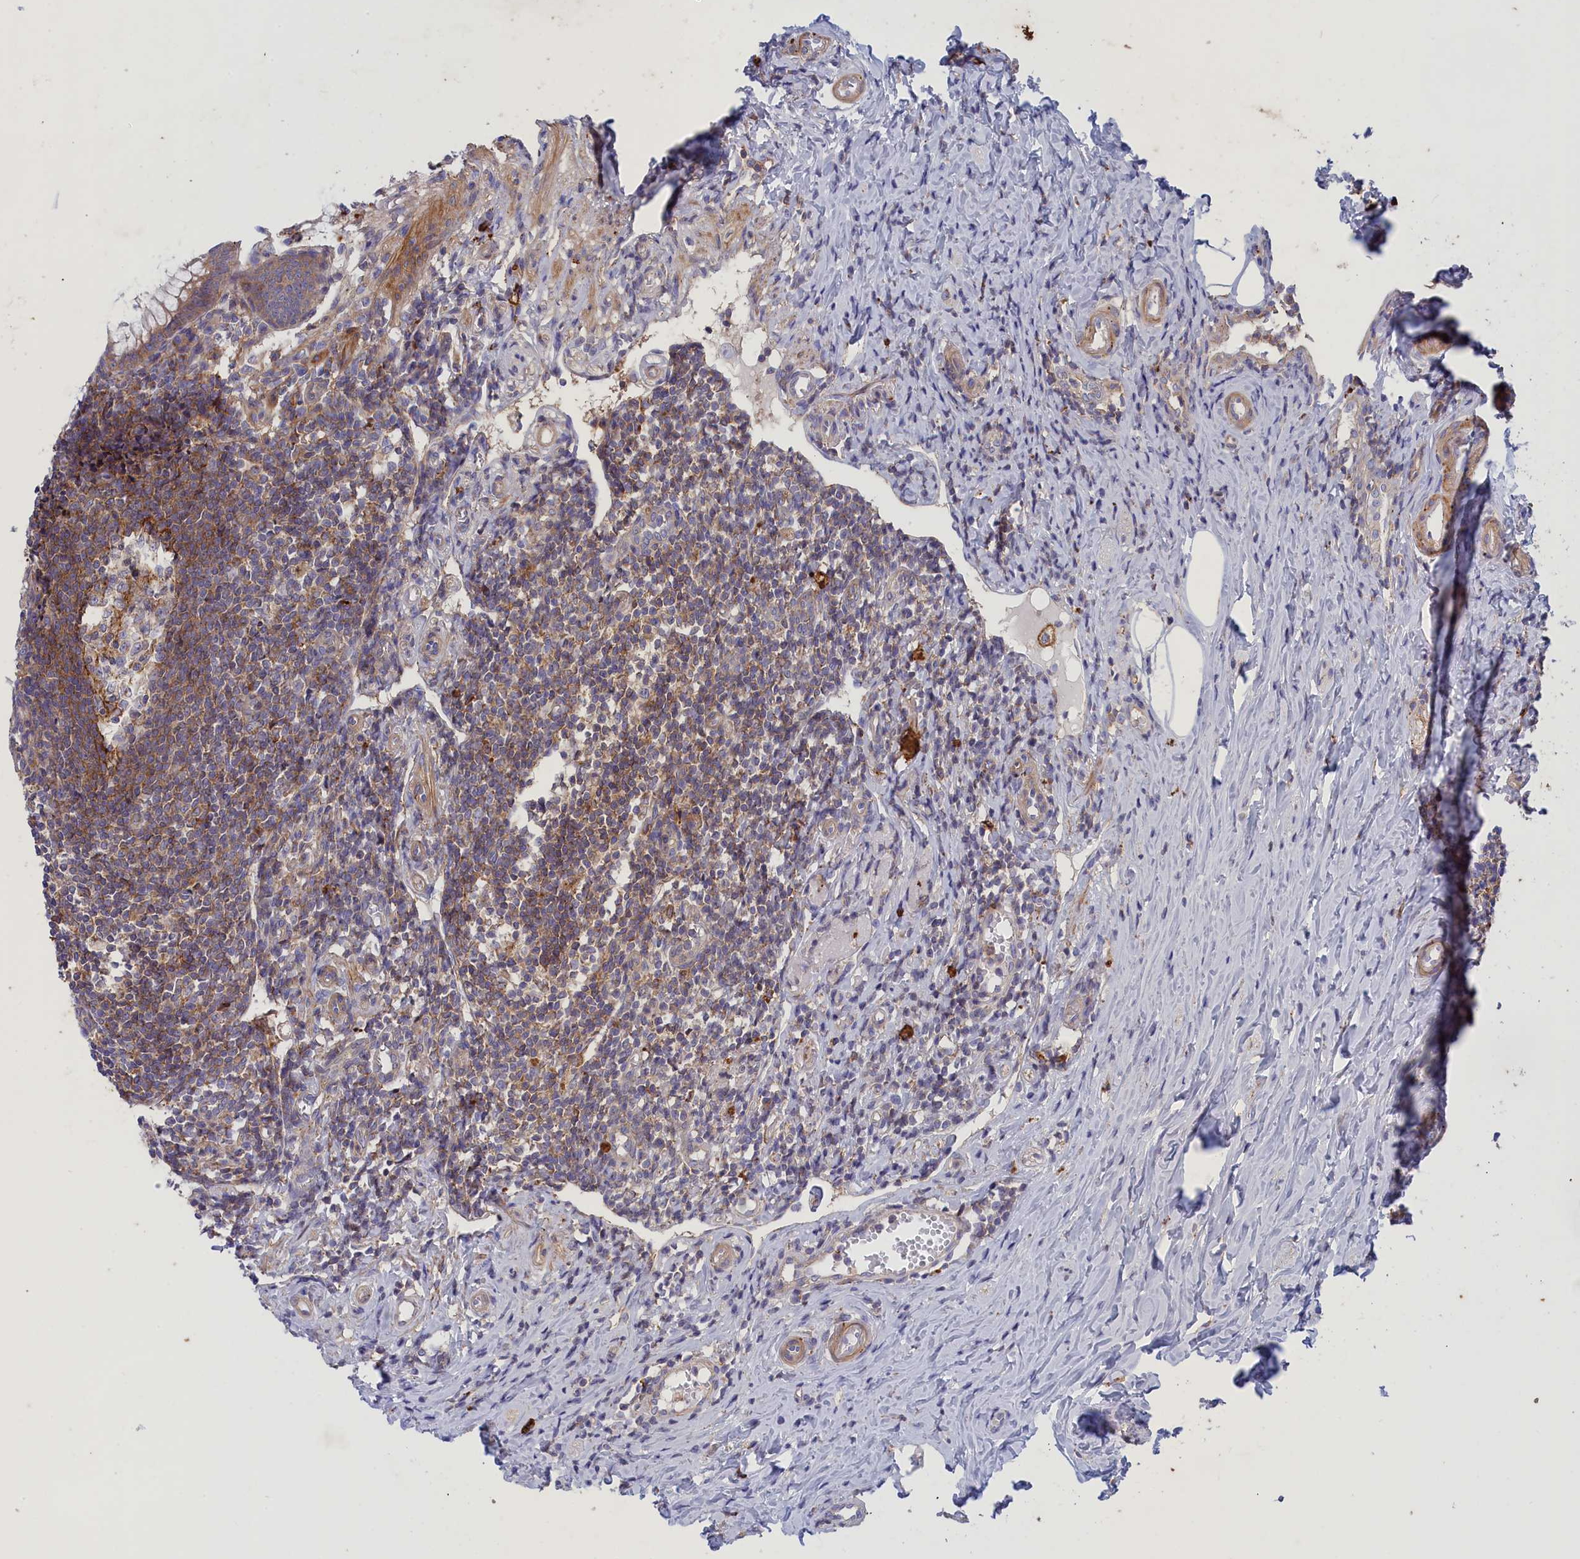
{"staining": {"intensity": "weak", "quantity": ">75%", "location": "cytoplasmic/membranous"}, "tissue": "appendix", "cell_type": "Glandular cells", "image_type": "normal", "snomed": [{"axis": "morphology", "description": "Normal tissue, NOS"}, {"axis": "topography", "description": "Appendix"}], "caption": "Immunohistochemistry of benign human appendix shows low levels of weak cytoplasmic/membranous expression in approximately >75% of glandular cells.", "gene": "SCAMP4", "patient": {"sex": "female", "age": 33}}